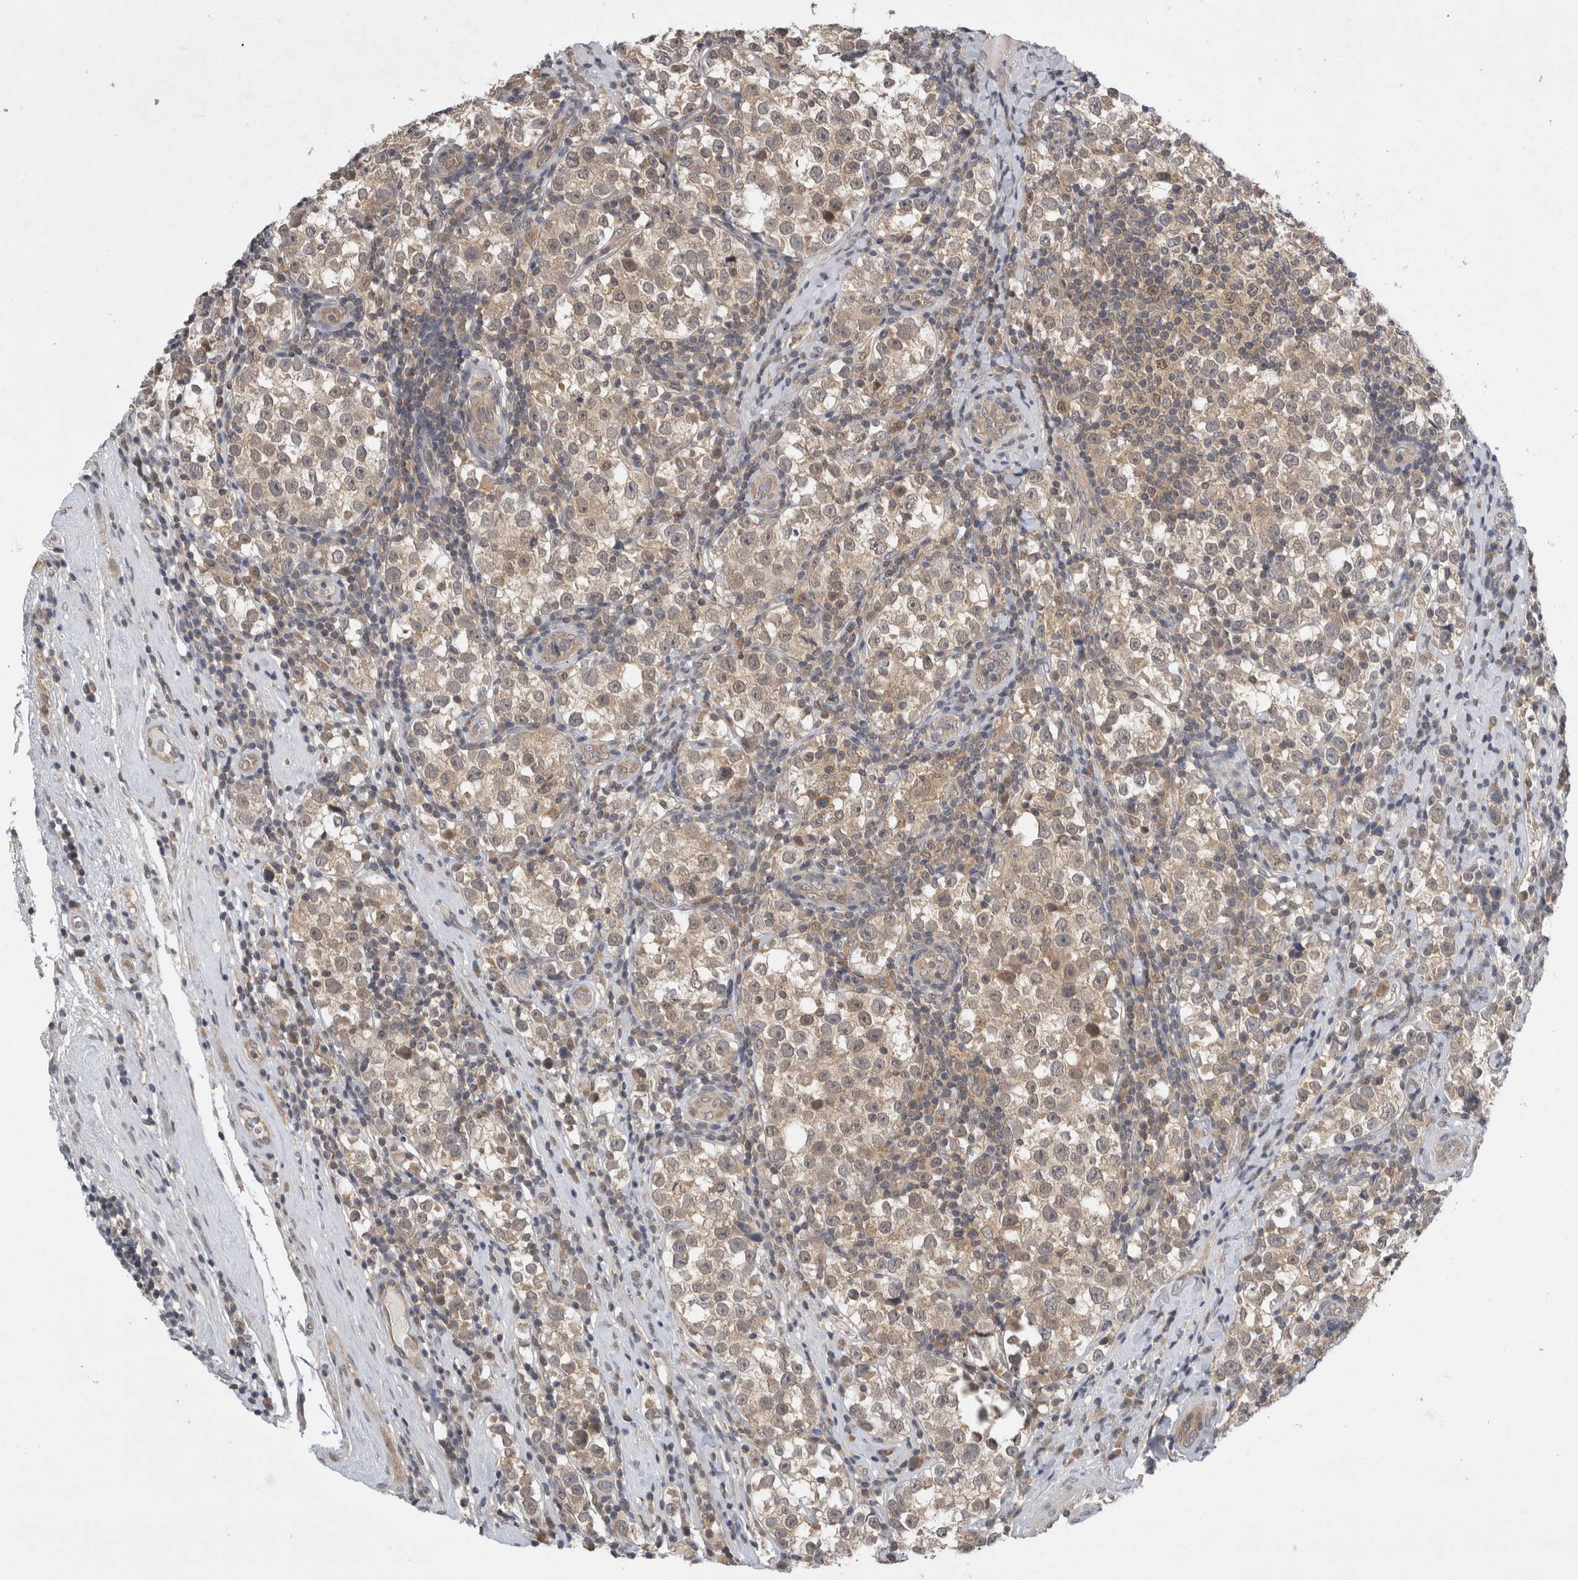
{"staining": {"intensity": "weak", "quantity": ">75%", "location": "cytoplasmic/membranous"}, "tissue": "testis cancer", "cell_type": "Tumor cells", "image_type": "cancer", "snomed": [{"axis": "morphology", "description": "Normal tissue, NOS"}, {"axis": "morphology", "description": "Seminoma, NOS"}, {"axis": "topography", "description": "Testis"}], "caption": "Testis cancer tissue exhibits weak cytoplasmic/membranous staining in approximately >75% of tumor cells, visualized by immunohistochemistry.", "gene": "AASDHPPT", "patient": {"sex": "male", "age": 43}}